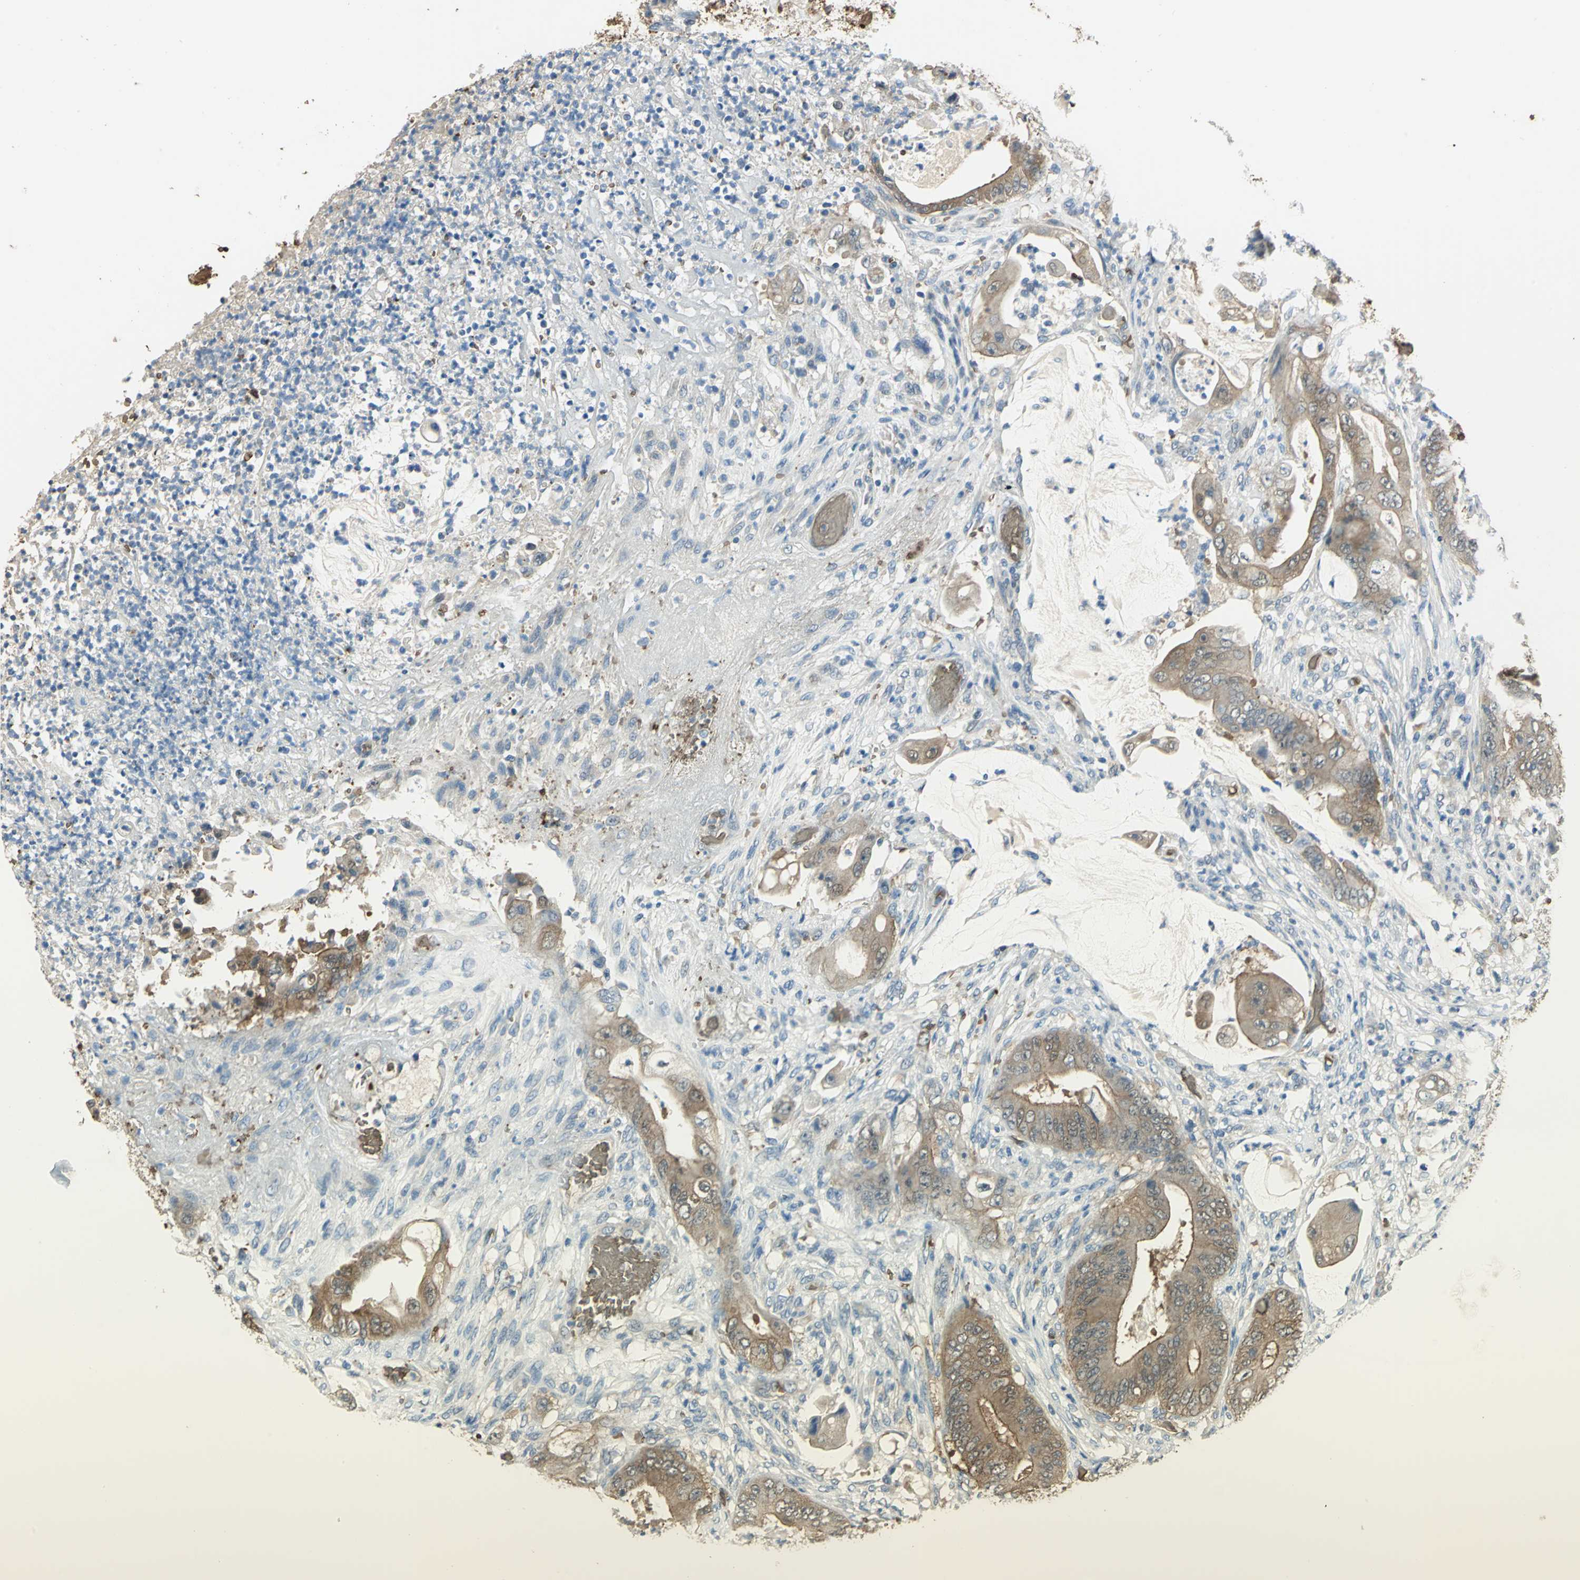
{"staining": {"intensity": "moderate", "quantity": ">75%", "location": "cytoplasmic/membranous"}, "tissue": "stomach cancer", "cell_type": "Tumor cells", "image_type": "cancer", "snomed": [{"axis": "morphology", "description": "Adenocarcinoma, NOS"}, {"axis": "topography", "description": "Stomach"}], "caption": "This photomicrograph reveals immunohistochemistry (IHC) staining of stomach cancer (adenocarcinoma), with medium moderate cytoplasmic/membranous expression in about >75% of tumor cells.", "gene": "DDAH1", "patient": {"sex": "female", "age": 73}}